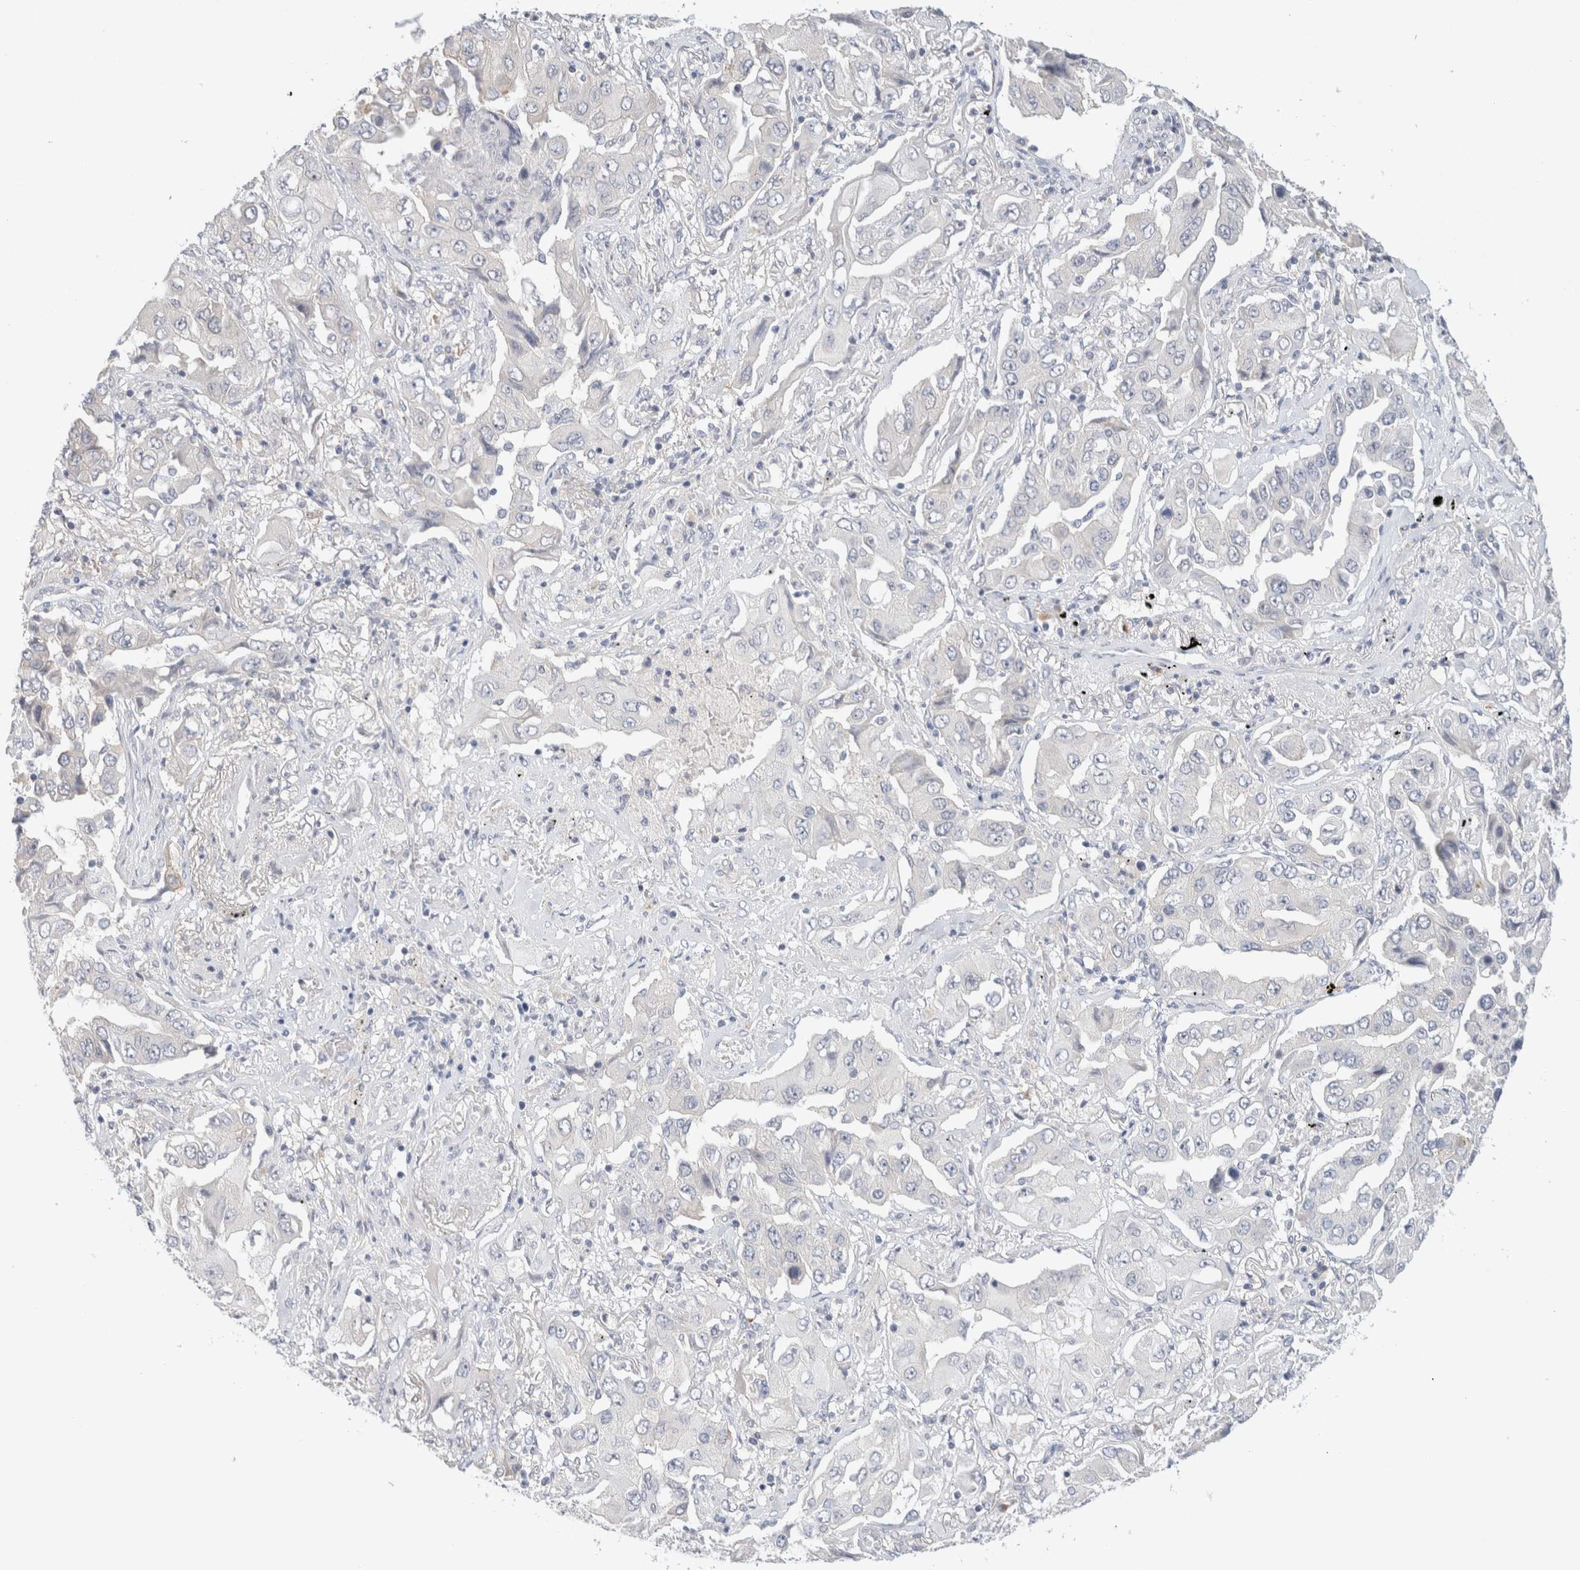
{"staining": {"intensity": "negative", "quantity": "none", "location": "none"}, "tissue": "lung cancer", "cell_type": "Tumor cells", "image_type": "cancer", "snomed": [{"axis": "morphology", "description": "Adenocarcinoma, NOS"}, {"axis": "topography", "description": "Lung"}], "caption": "An image of adenocarcinoma (lung) stained for a protein demonstrates no brown staining in tumor cells.", "gene": "SPRTN", "patient": {"sex": "female", "age": 65}}